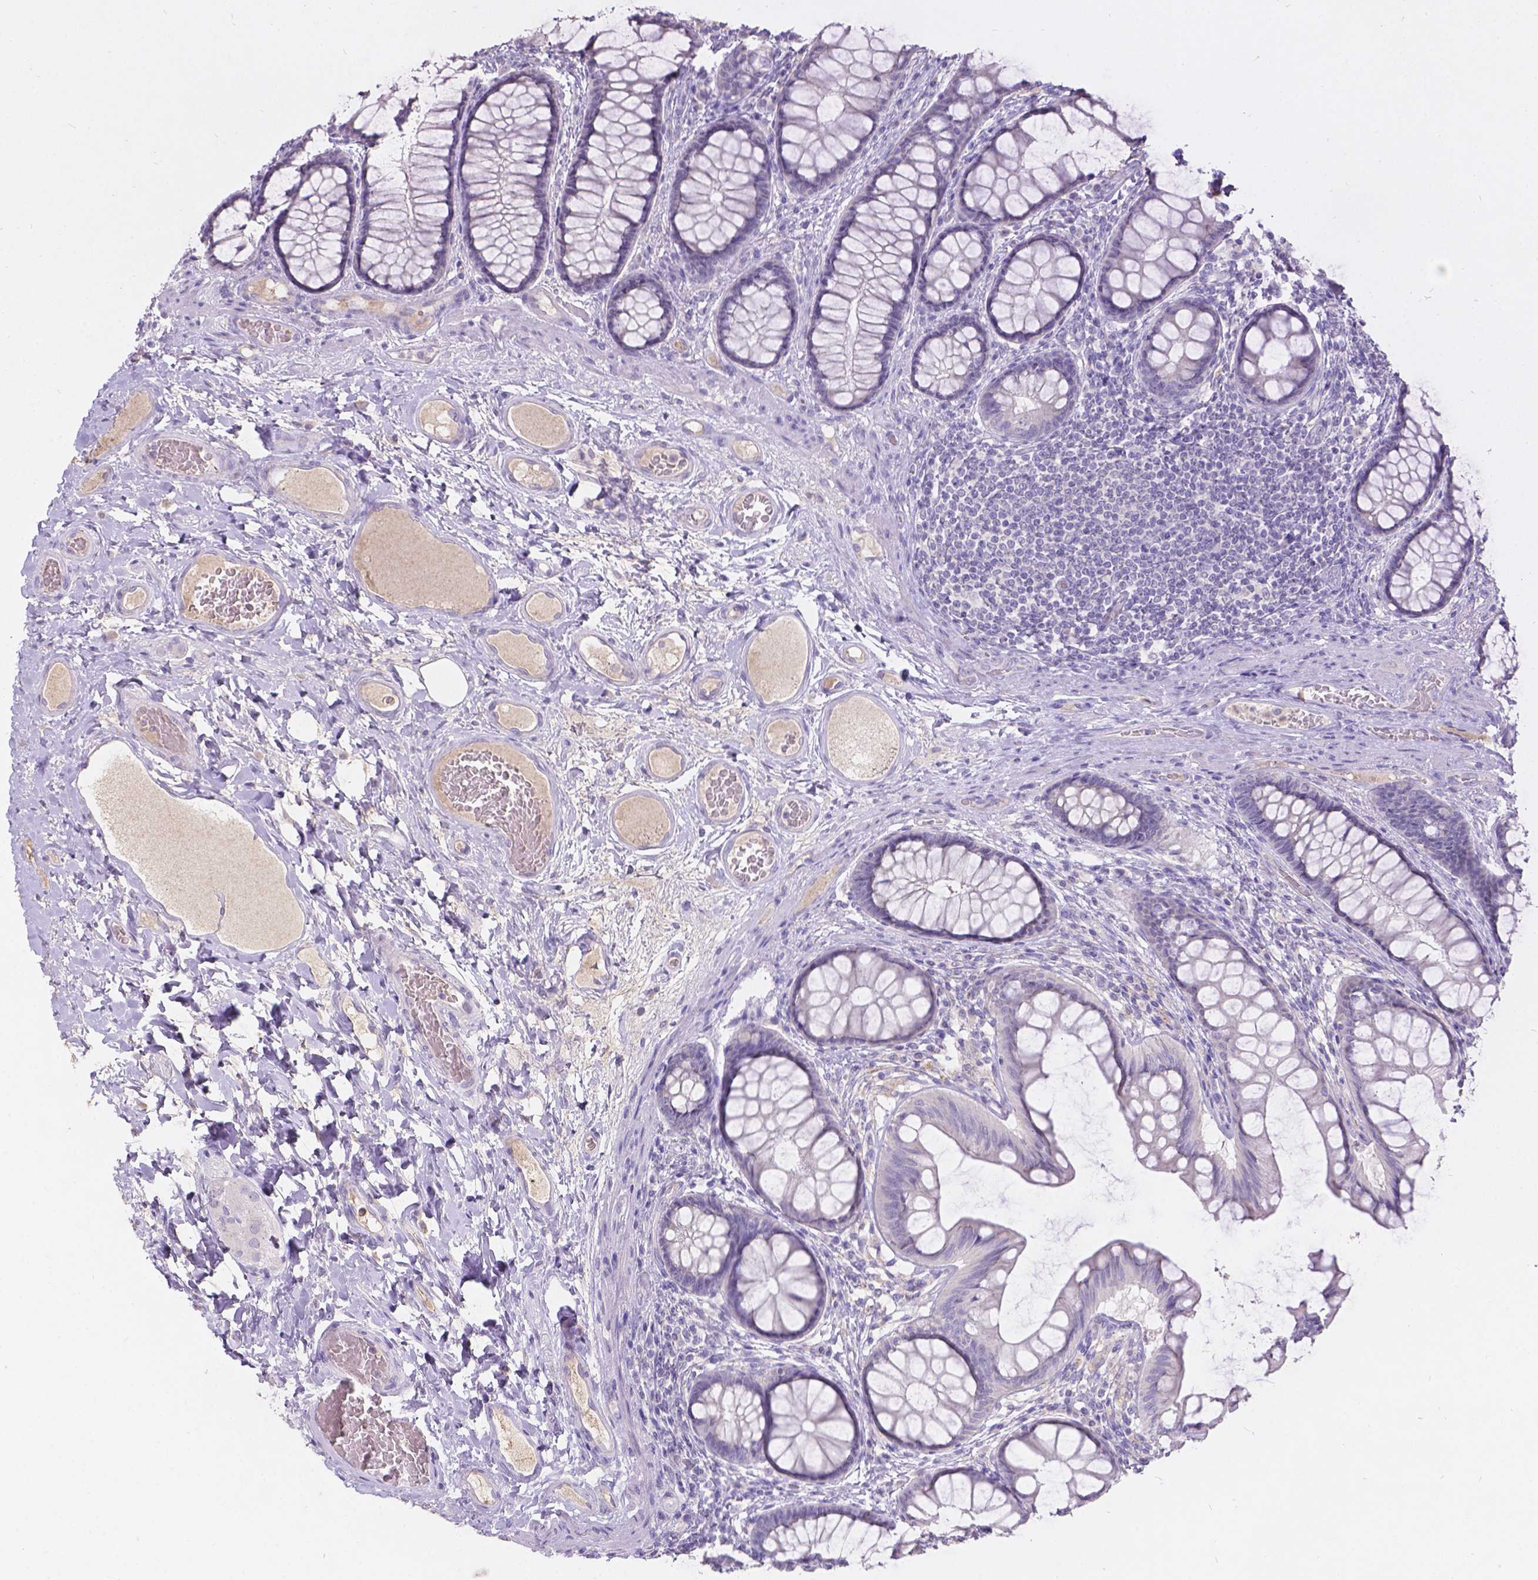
{"staining": {"intensity": "negative", "quantity": "none", "location": "none"}, "tissue": "colon", "cell_type": "Endothelial cells", "image_type": "normal", "snomed": [{"axis": "morphology", "description": "Normal tissue, NOS"}, {"axis": "topography", "description": "Colon"}], "caption": "An image of colon stained for a protein displays no brown staining in endothelial cells. Brightfield microscopy of IHC stained with DAB (brown) and hematoxylin (blue), captured at high magnification.", "gene": "DCAF4L1", "patient": {"sex": "female", "age": 65}}